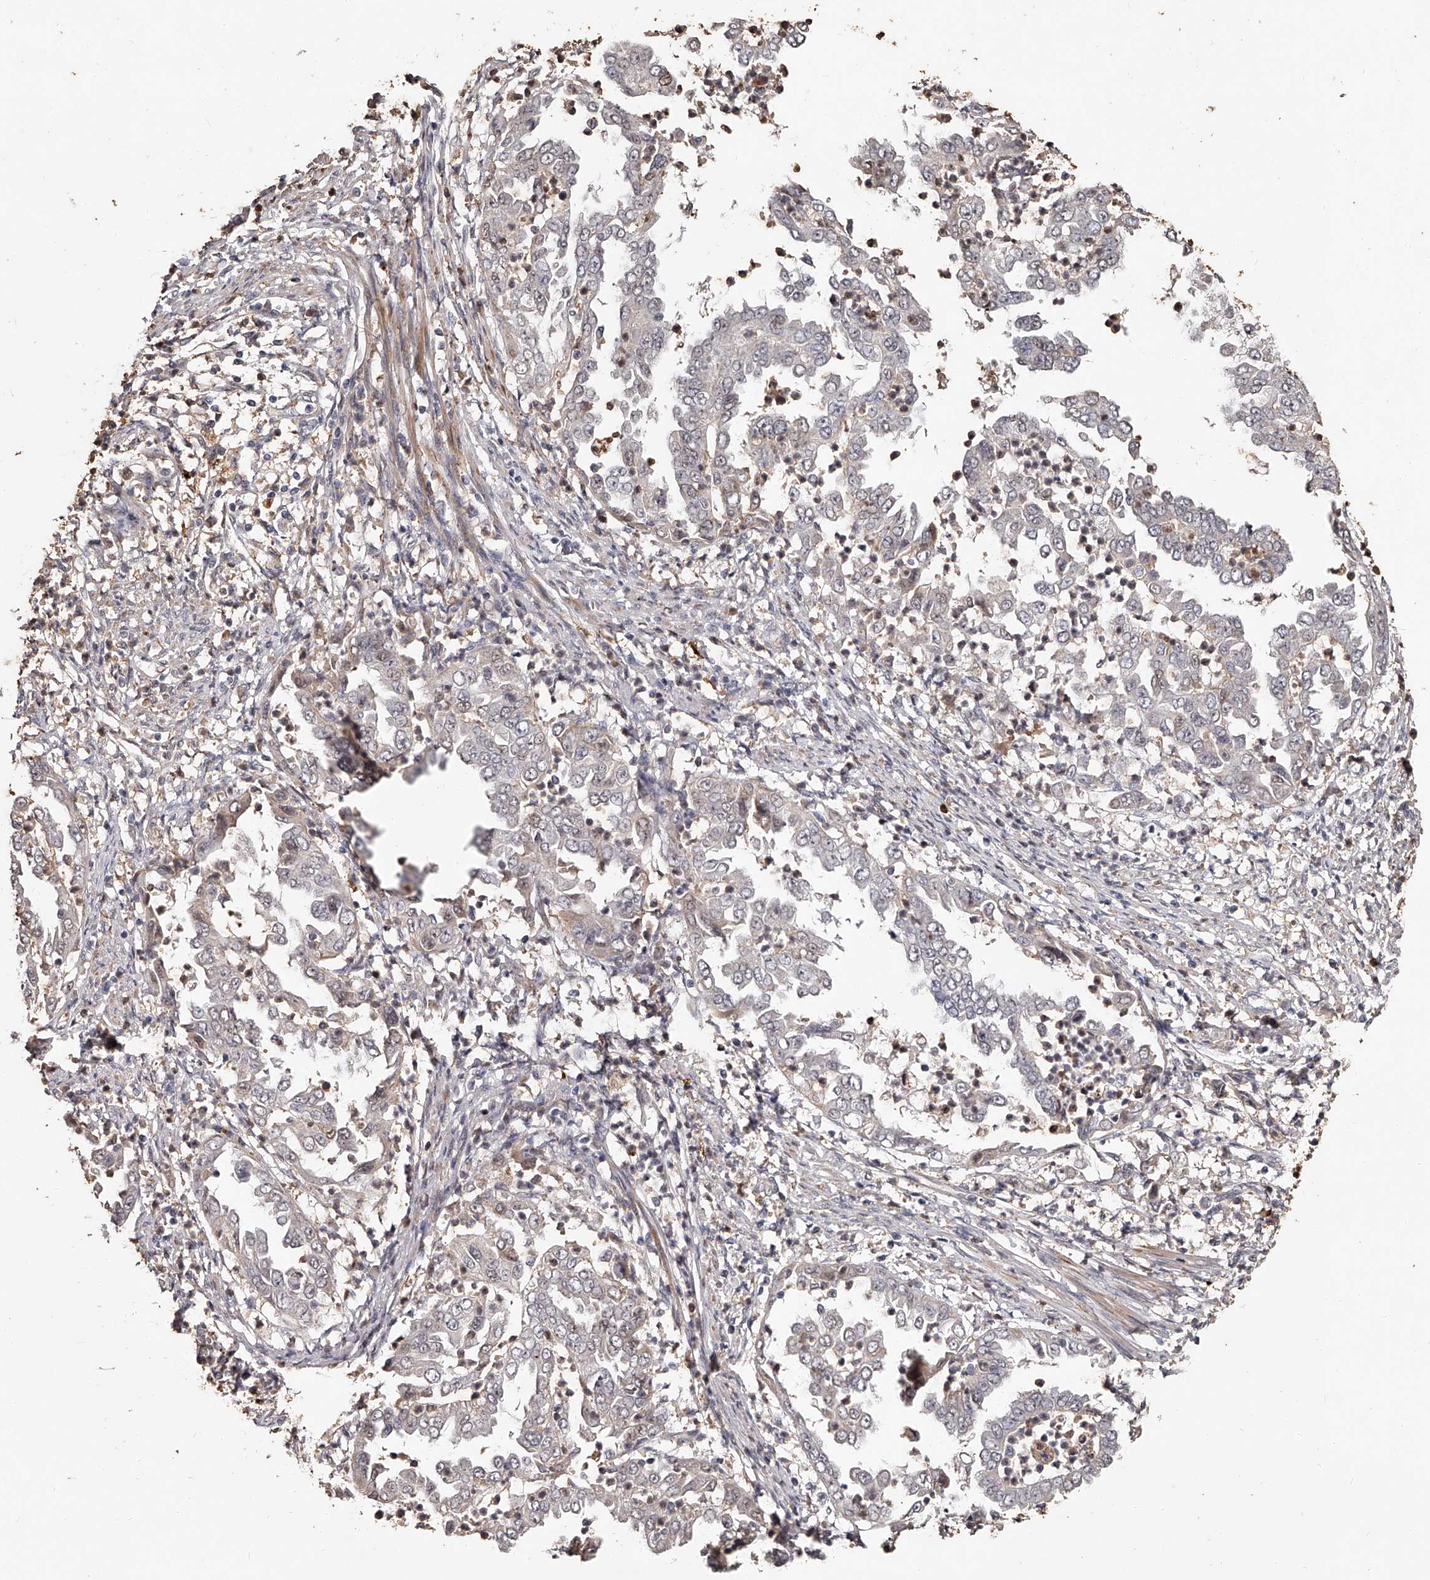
{"staining": {"intensity": "negative", "quantity": "none", "location": "none"}, "tissue": "endometrial cancer", "cell_type": "Tumor cells", "image_type": "cancer", "snomed": [{"axis": "morphology", "description": "Adenocarcinoma, NOS"}, {"axis": "topography", "description": "Endometrium"}], "caption": "Image shows no protein staining in tumor cells of endometrial cancer (adenocarcinoma) tissue.", "gene": "URGCP", "patient": {"sex": "female", "age": 85}}